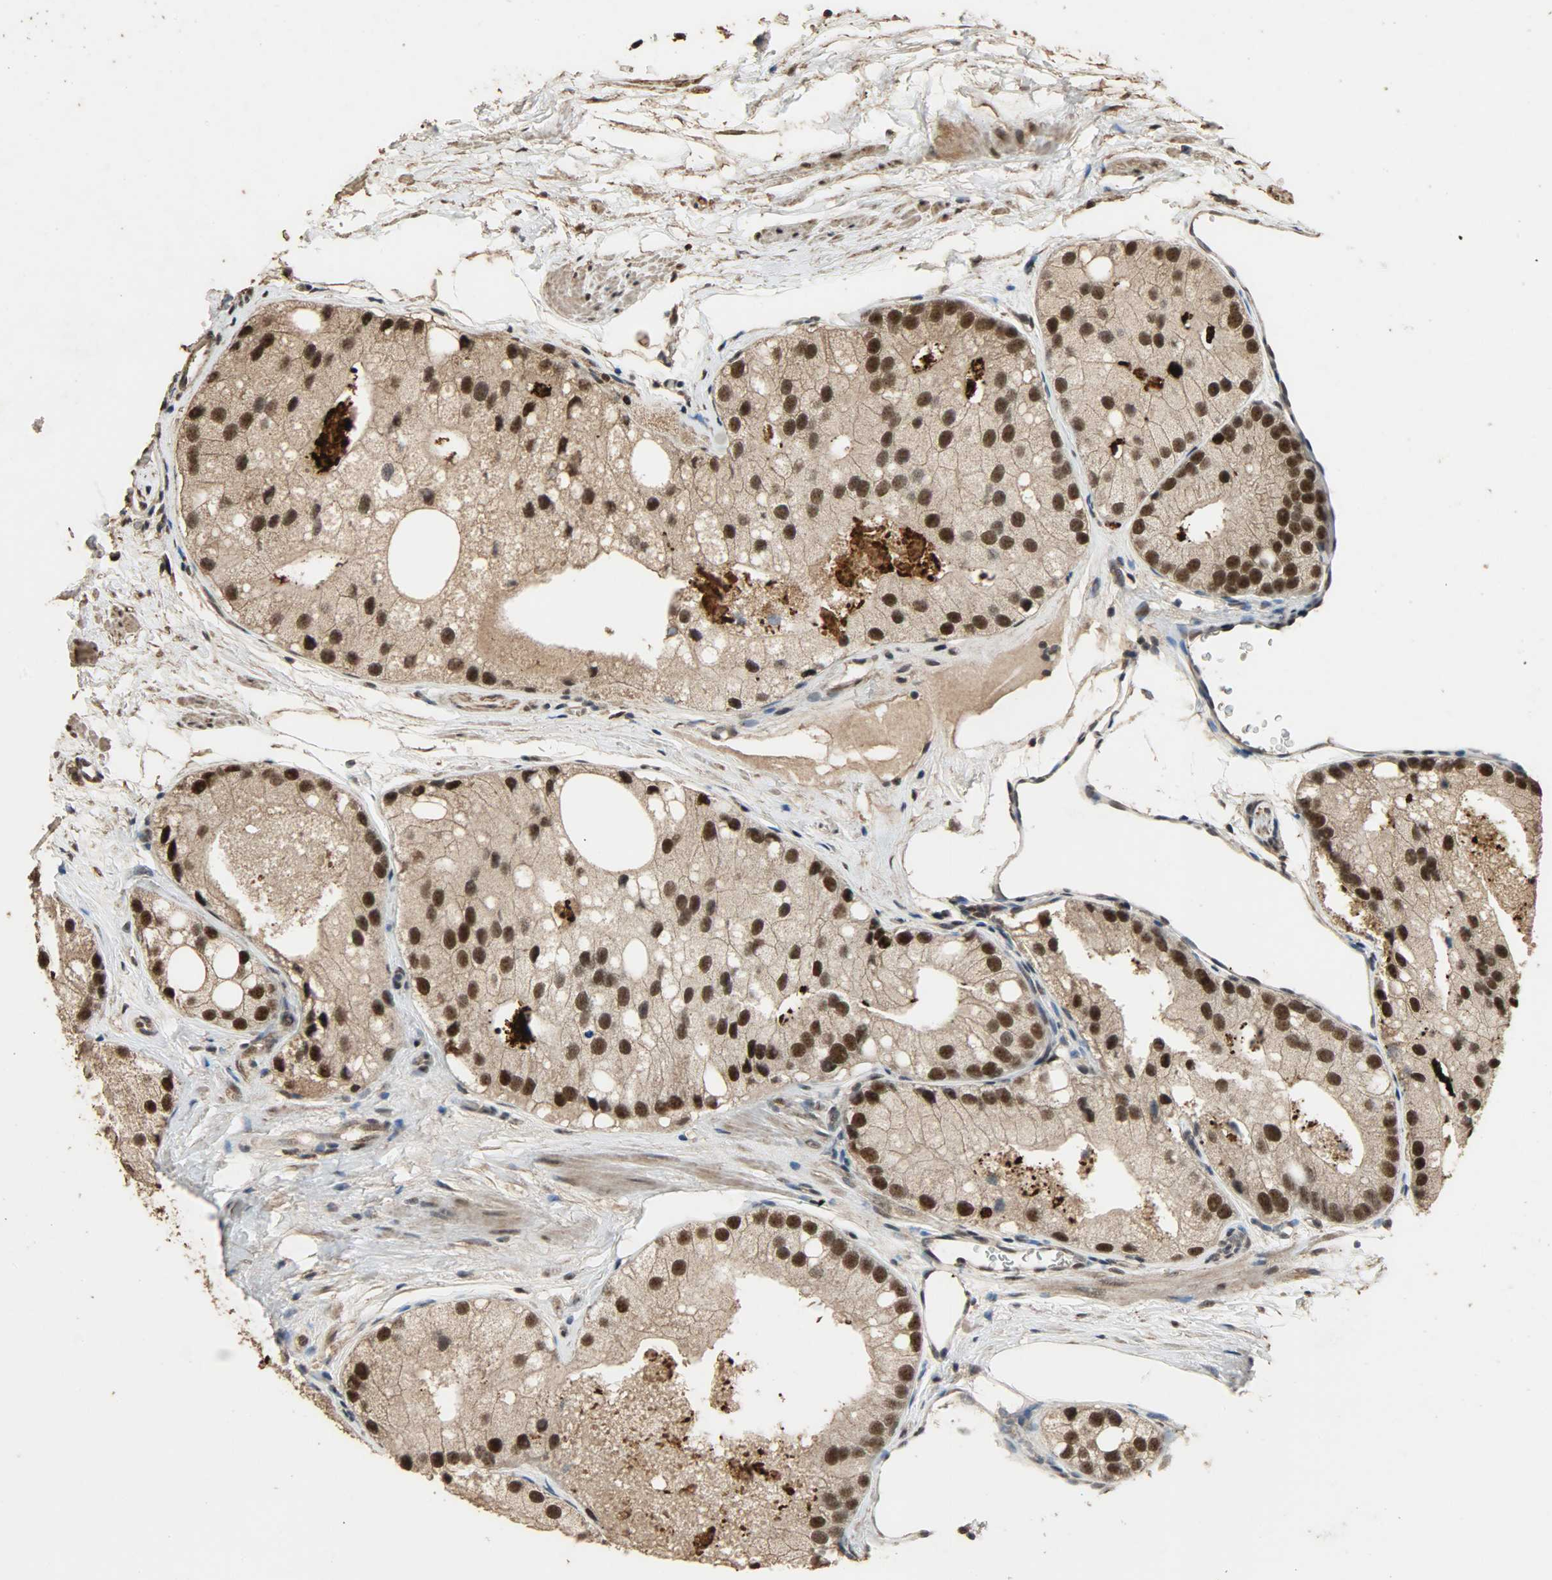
{"staining": {"intensity": "strong", "quantity": ">75%", "location": "cytoplasmic/membranous,nuclear"}, "tissue": "prostate cancer", "cell_type": "Tumor cells", "image_type": "cancer", "snomed": [{"axis": "morphology", "description": "Adenocarcinoma, Low grade"}, {"axis": "topography", "description": "Prostate"}], "caption": "Prostate cancer stained with a protein marker demonstrates strong staining in tumor cells.", "gene": "CCNT2", "patient": {"sex": "male", "age": 69}}